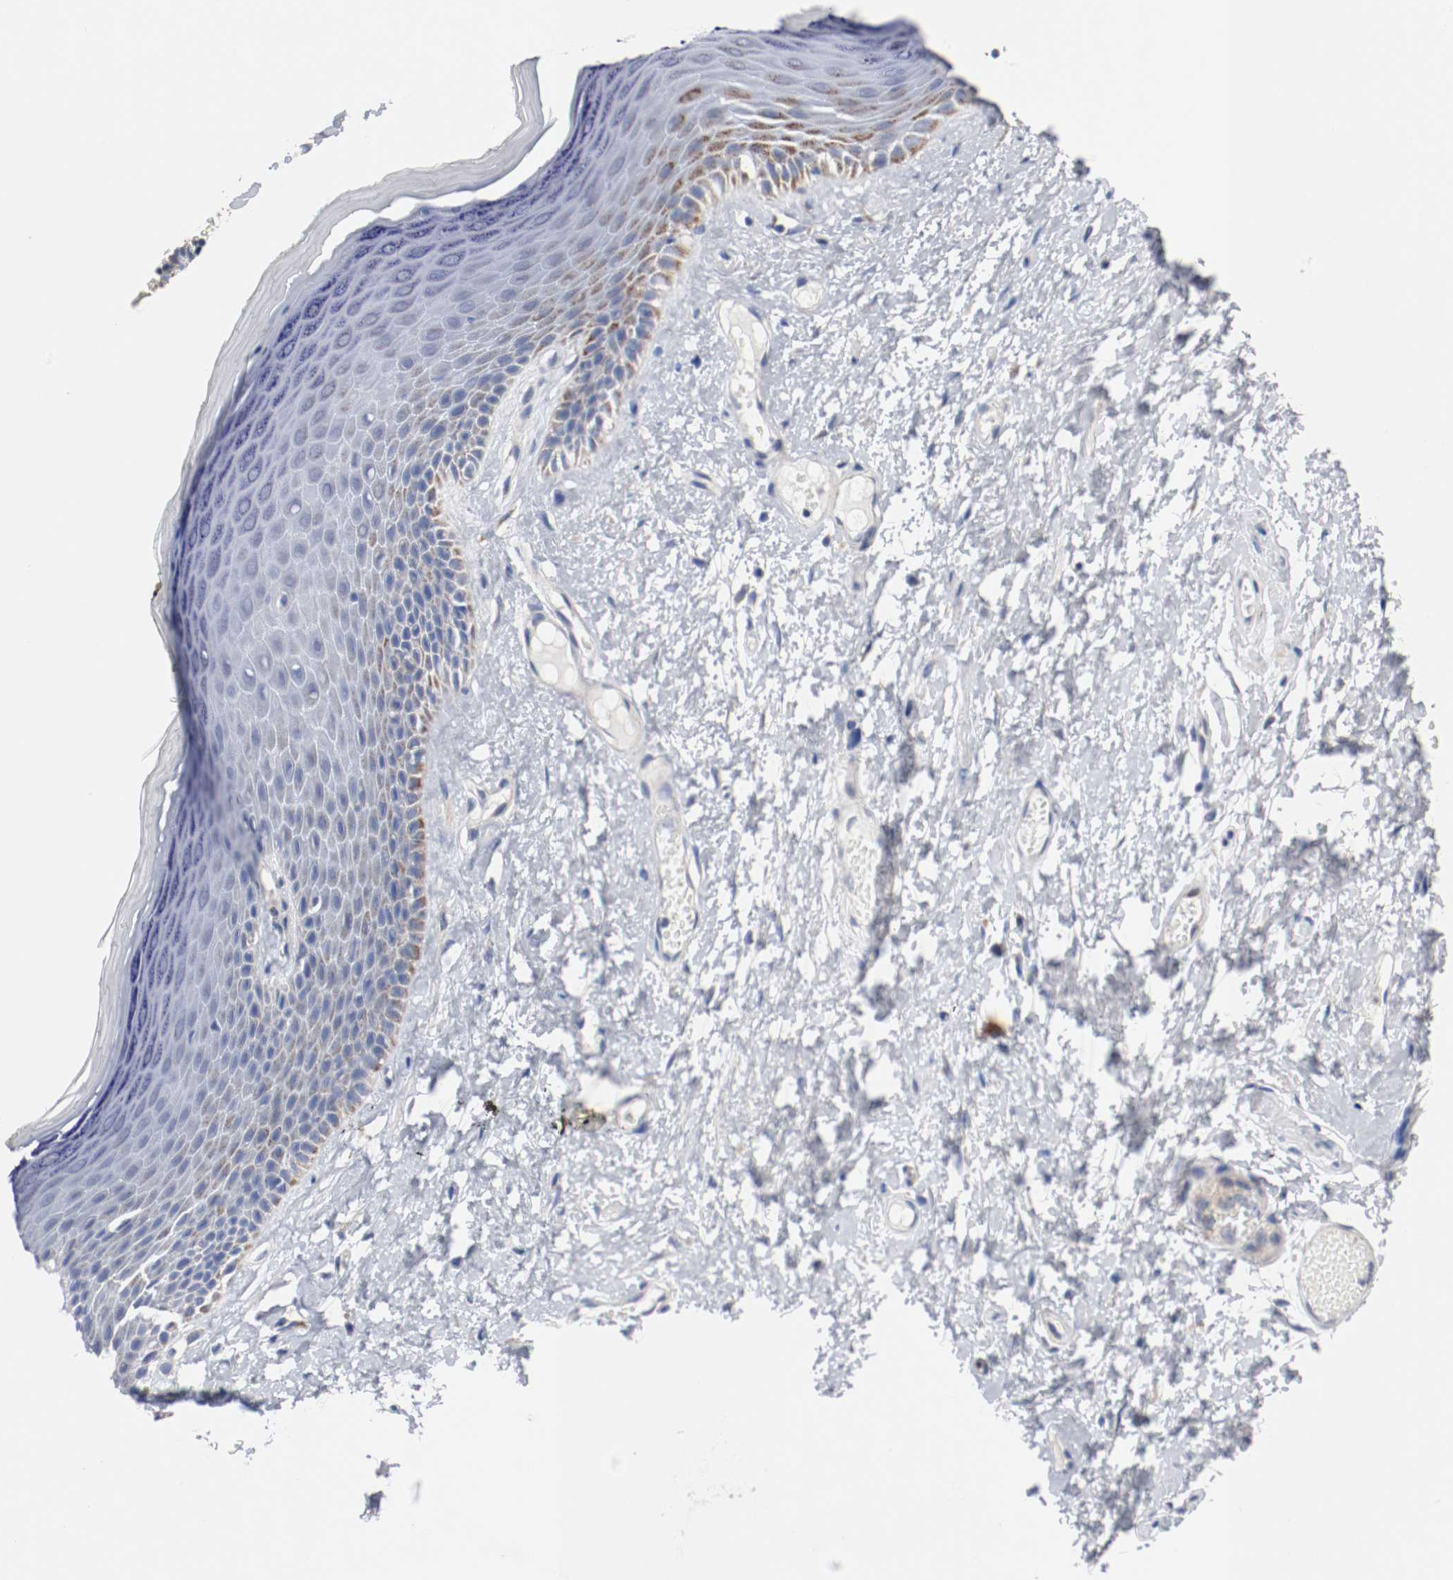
{"staining": {"intensity": "moderate", "quantity": "25%-75%", "location": "cytoplasmic/membranous"}, "tissue": "skin", "cell_type": "Epidermal cells", "image_type": "normal", "snomed": [{"axis": "morphology", "description": "Normal tissue, NOS"}, {"axis": "morphology", "description": "Inflammation, NOS"}, {"axis": "topography", "description": "Vulva"}], "caption": "Normal skin reveals moderate cytoplasmic/membranous positivity in about 25%-75% of epidermal cells Nuclei are stained in blue..", "gene": "TUBD1", "patient": {"sex": "female", "age": 84}}